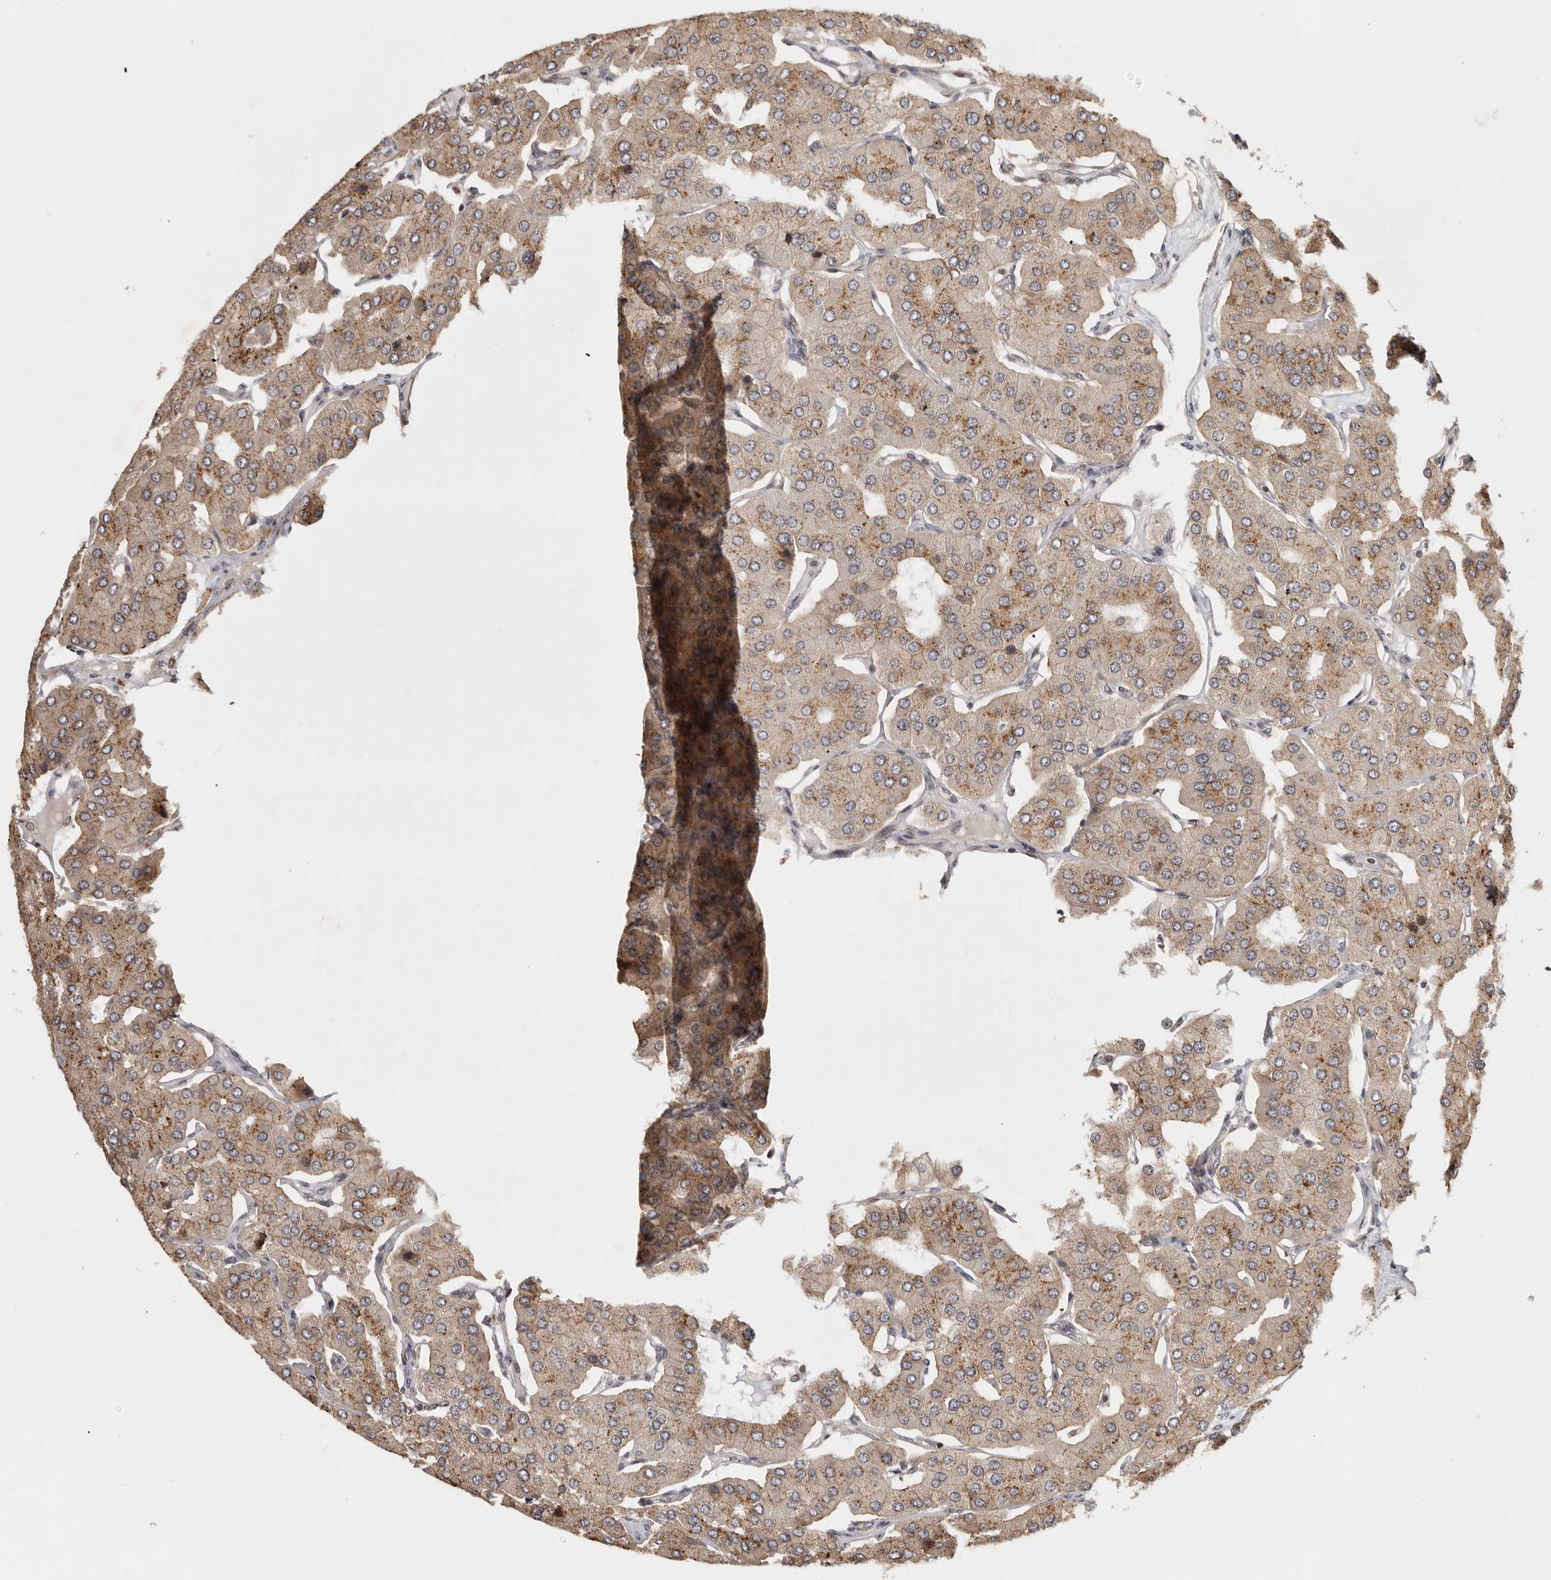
{"staining": {"intensity": "moderate", "quantity": ">75%", "location": "cytoplasmic/membranous,nuclear"}, "tissue": "parathyroid gland", "cell_type": "Glandular cells", "image_type": "normal", "snomed": [{"axis": "morphology", "description": "Normal tissue, NOS"}, {"axis": "morphology", "description": "Adenoma, NOS"}, {"axis": "topography", "description": "Parathyroid gland"}], "caption": "Immunohistochemistry (DAB) staining of unremarkable parathyroid gland demonstrates moderate cytoplasmic/membranous,nuclear protein staining in about >75% of glandular cells. (IHC, brightfield microscopy, high magnification).", "gene": "ZNF83", "patient": {"sex": "female", "age": 86}}